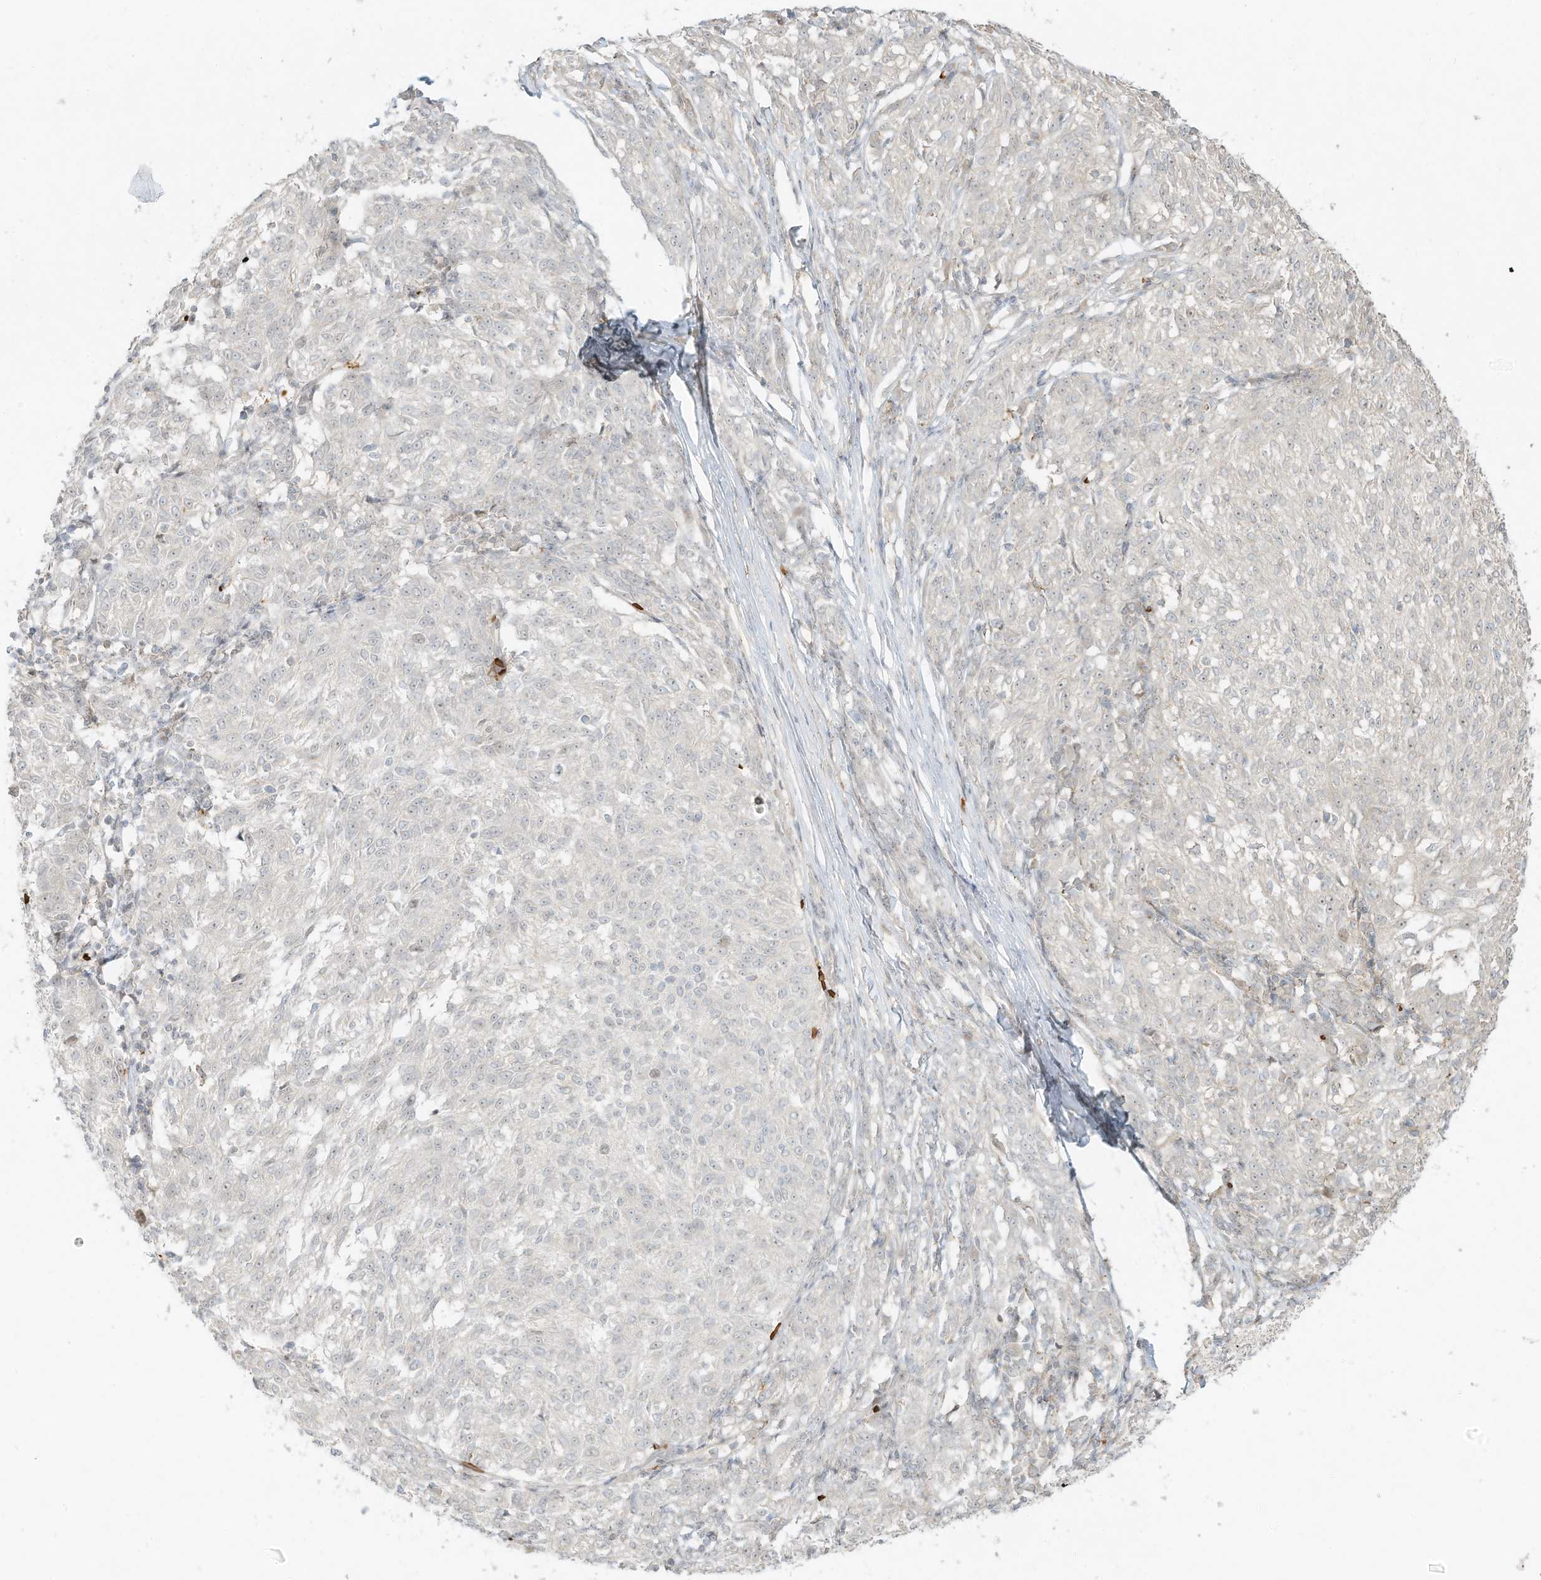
{"staining": {"intensity": "negative", "quantity": "none", "location": "none"}, "tissue": "melanoma", "cell_type": "Tumor cells", "image_type": "cancer", "snomed": [{"axis": "morphology", "description": "Malignant melanoma, NOS"}, {"axis": "topography", "description": "Skin"}], "caption": "Melanoma stained for a protein using immunohistochemistry reveals no positivity tumor cells.", "gene": "OFD1", "patient": {"sex": "female", "age": 72}}